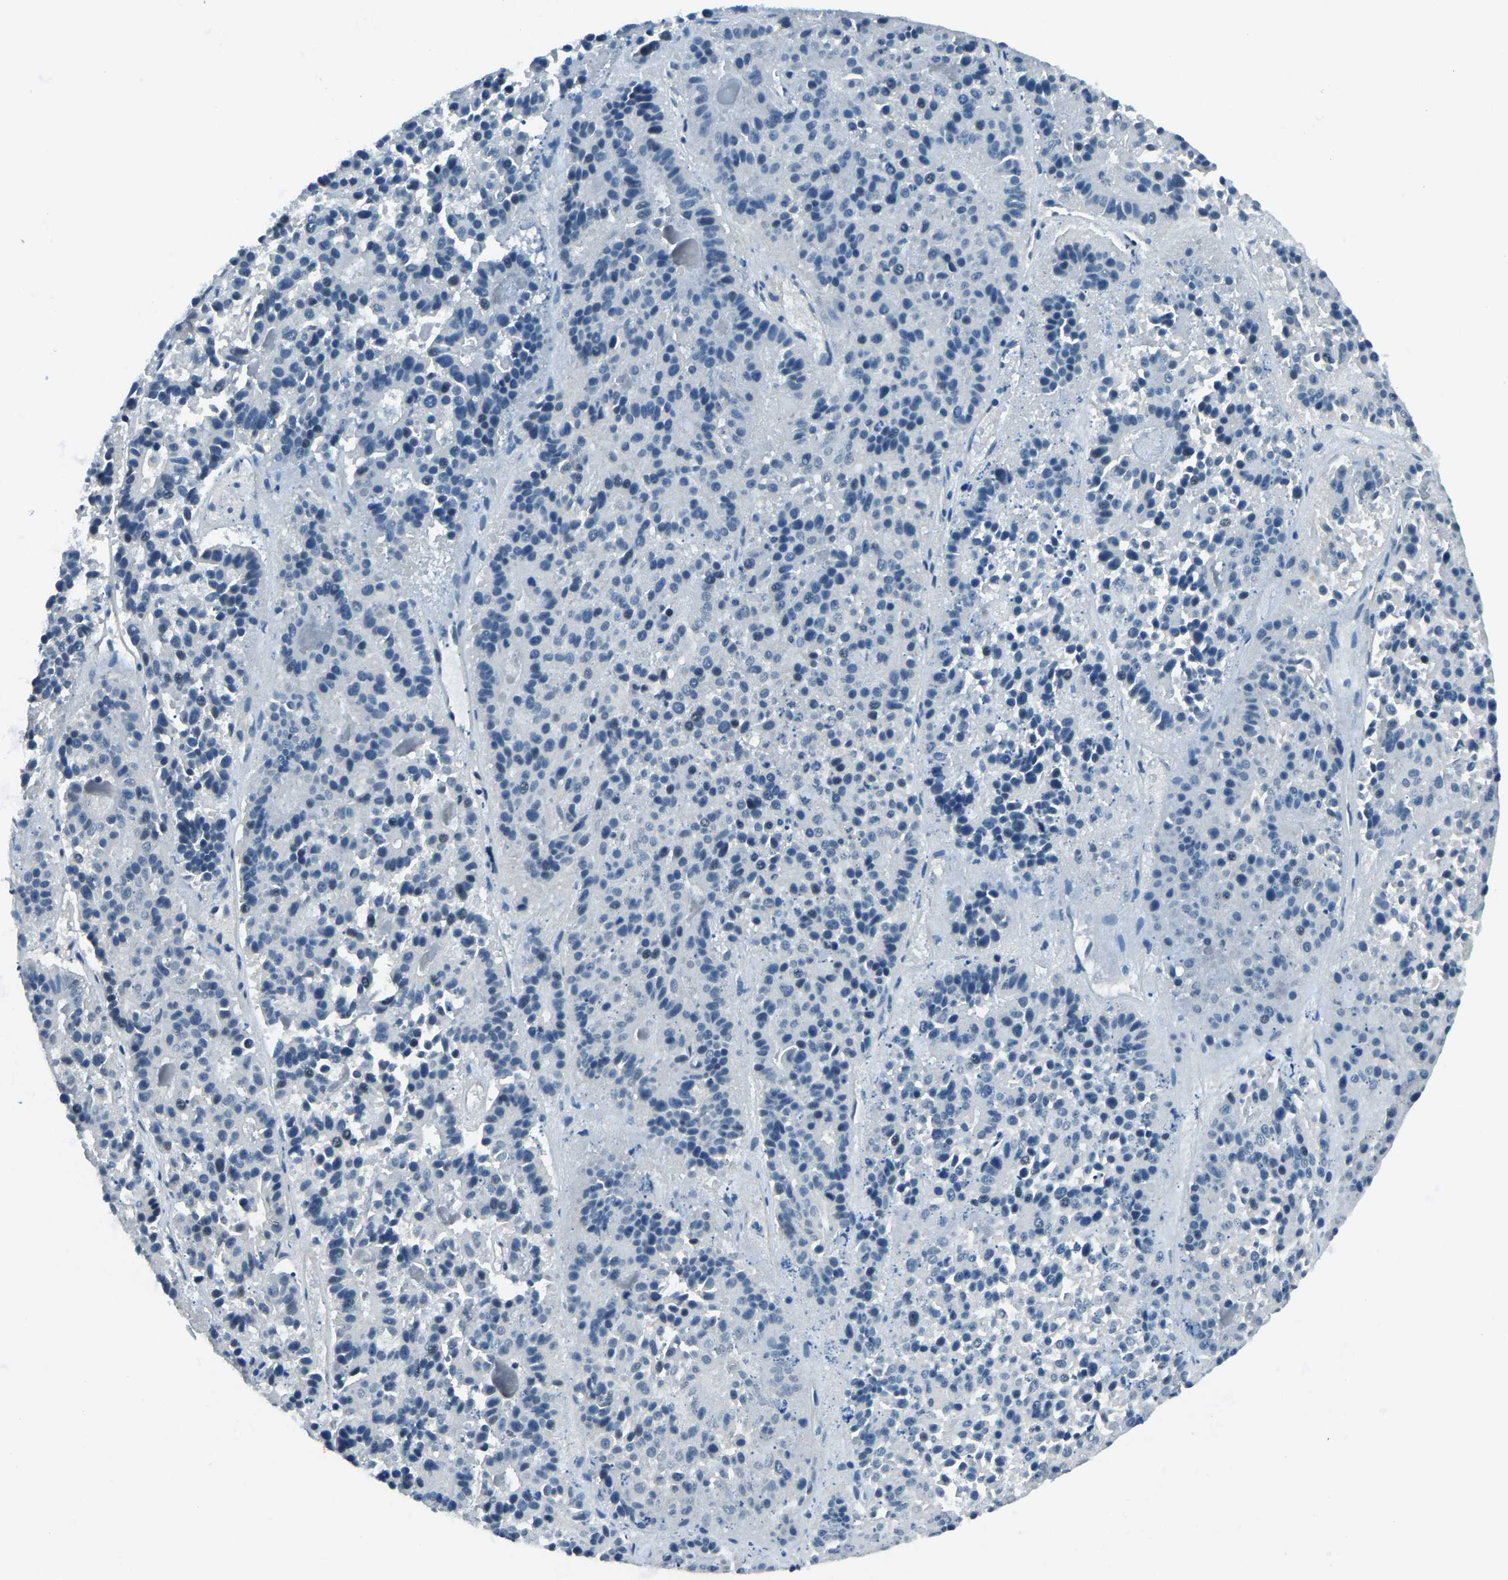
{"staining": {"intensity": "negative", "quantity": "none", "location": "none"}, "tissue": "pancreatic cancer", "cell_type": "Tumor cells", "image_type": "cancer", "snomed": [{"axis": "morphology", "description": "Adenocarcinoma, NOS"}, {"axis": "topography", "description": "Pancreas"}], "caption": "Pancreatic adenocarcinoma was stained to show a protein in brown. There is no significant expression in tumor cells.", "gene": "PRCC", "patient": {"sex": "male", "age": 50}}